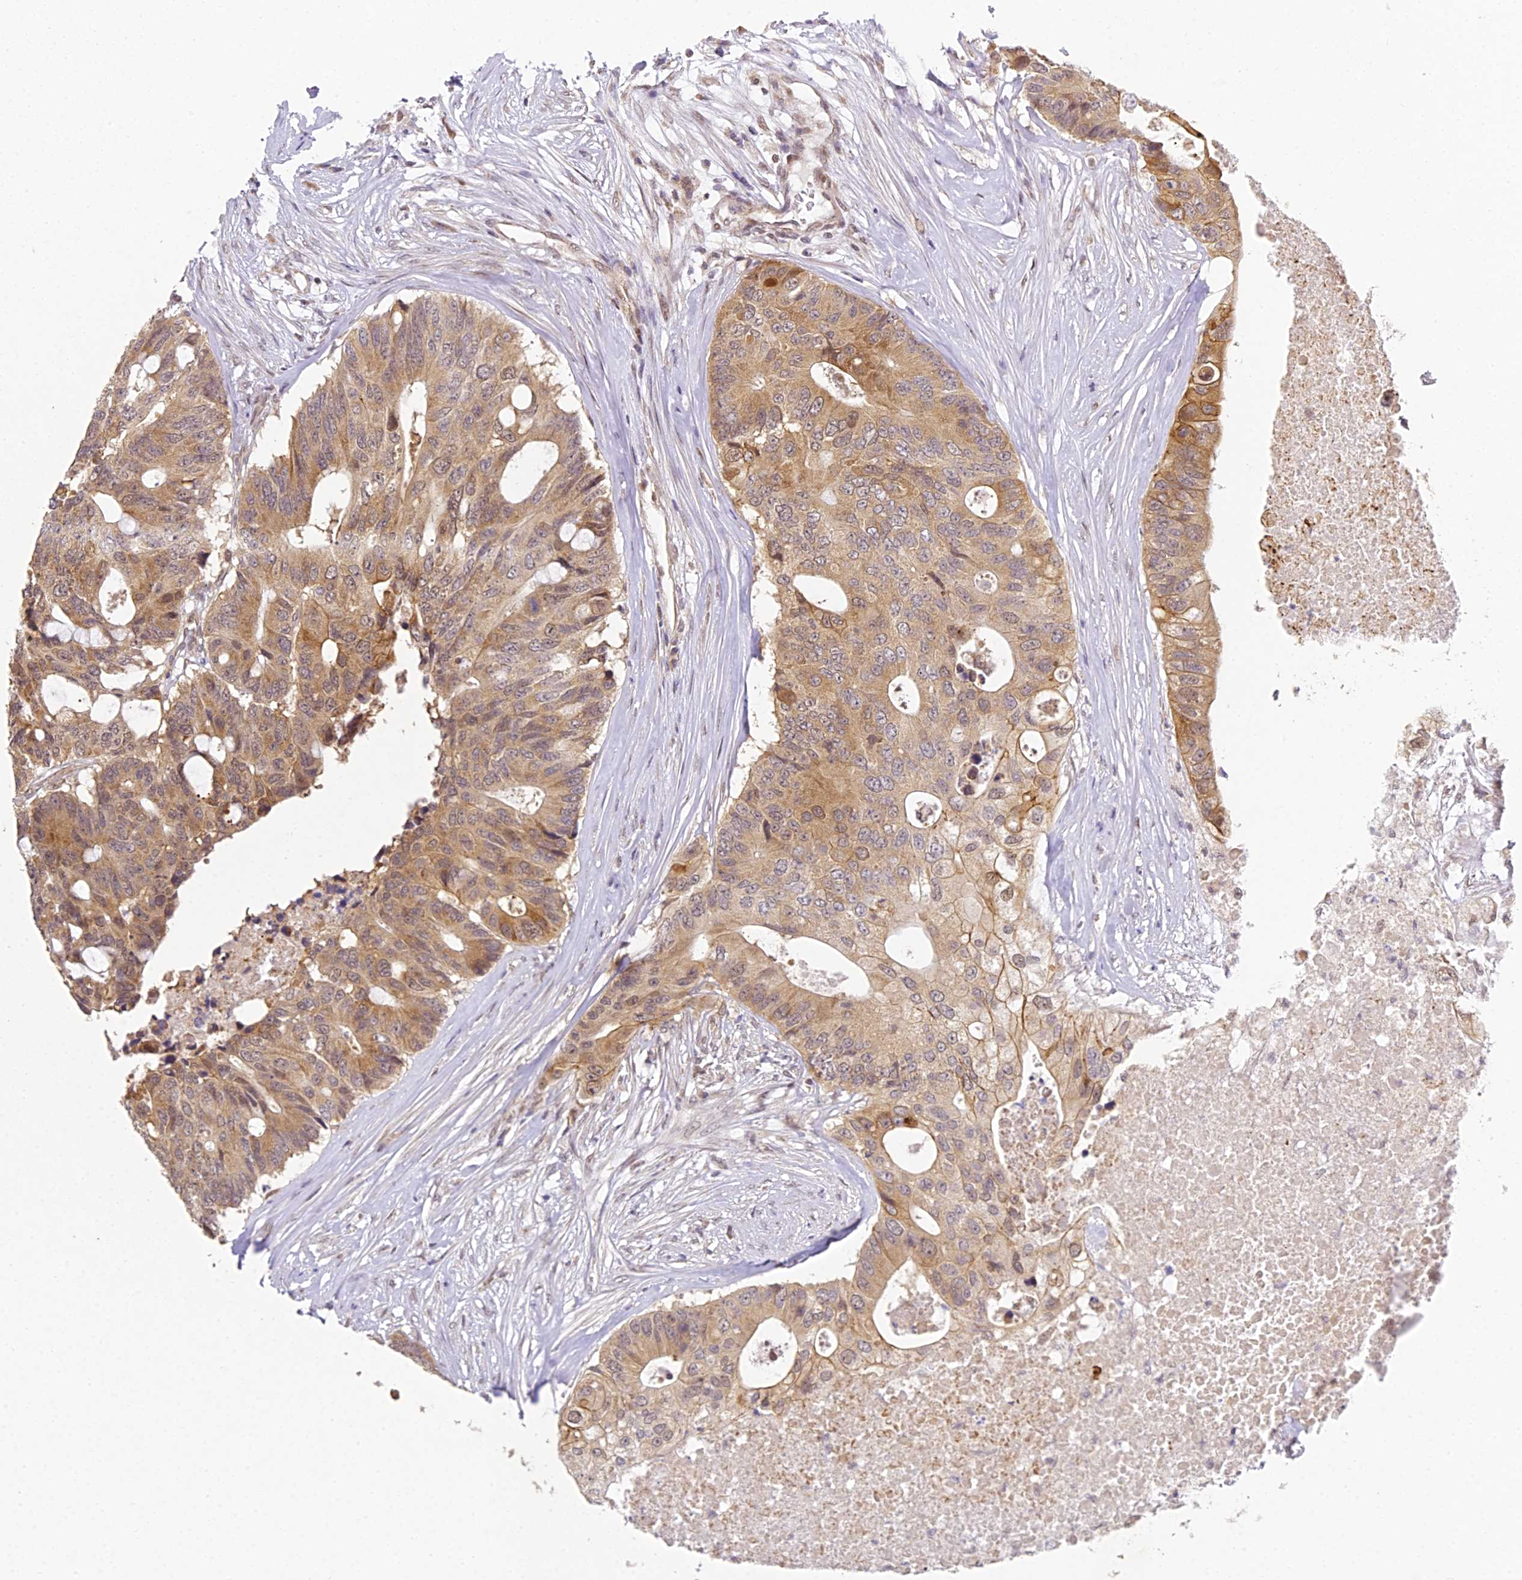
{"staining": {"intensity": "moderate", "quantity": ">75%", "location": "cytoplasmic/membranous"}, "tissue": "colorectal cancer", "cell_type": "Tumor cells", "image_type": "cancer", "snomed": [{"axis": "morphology", "description": "Adenocarcinoma, NOS"}, {"axis": "topography", "description": "Colon"}], "caption": "Immunohistochemical staining of human colorectal cancer displays medium levels of moderate cytoplasmic/membranous protein staining in about >75% of tumor cells. (Stains: DAB in brown, nuclei in blue, Microscopy: brightfield microscopy at high magnification).", "gene": "DNAAF10", "patient": {"sex": "male", "age": 71}}